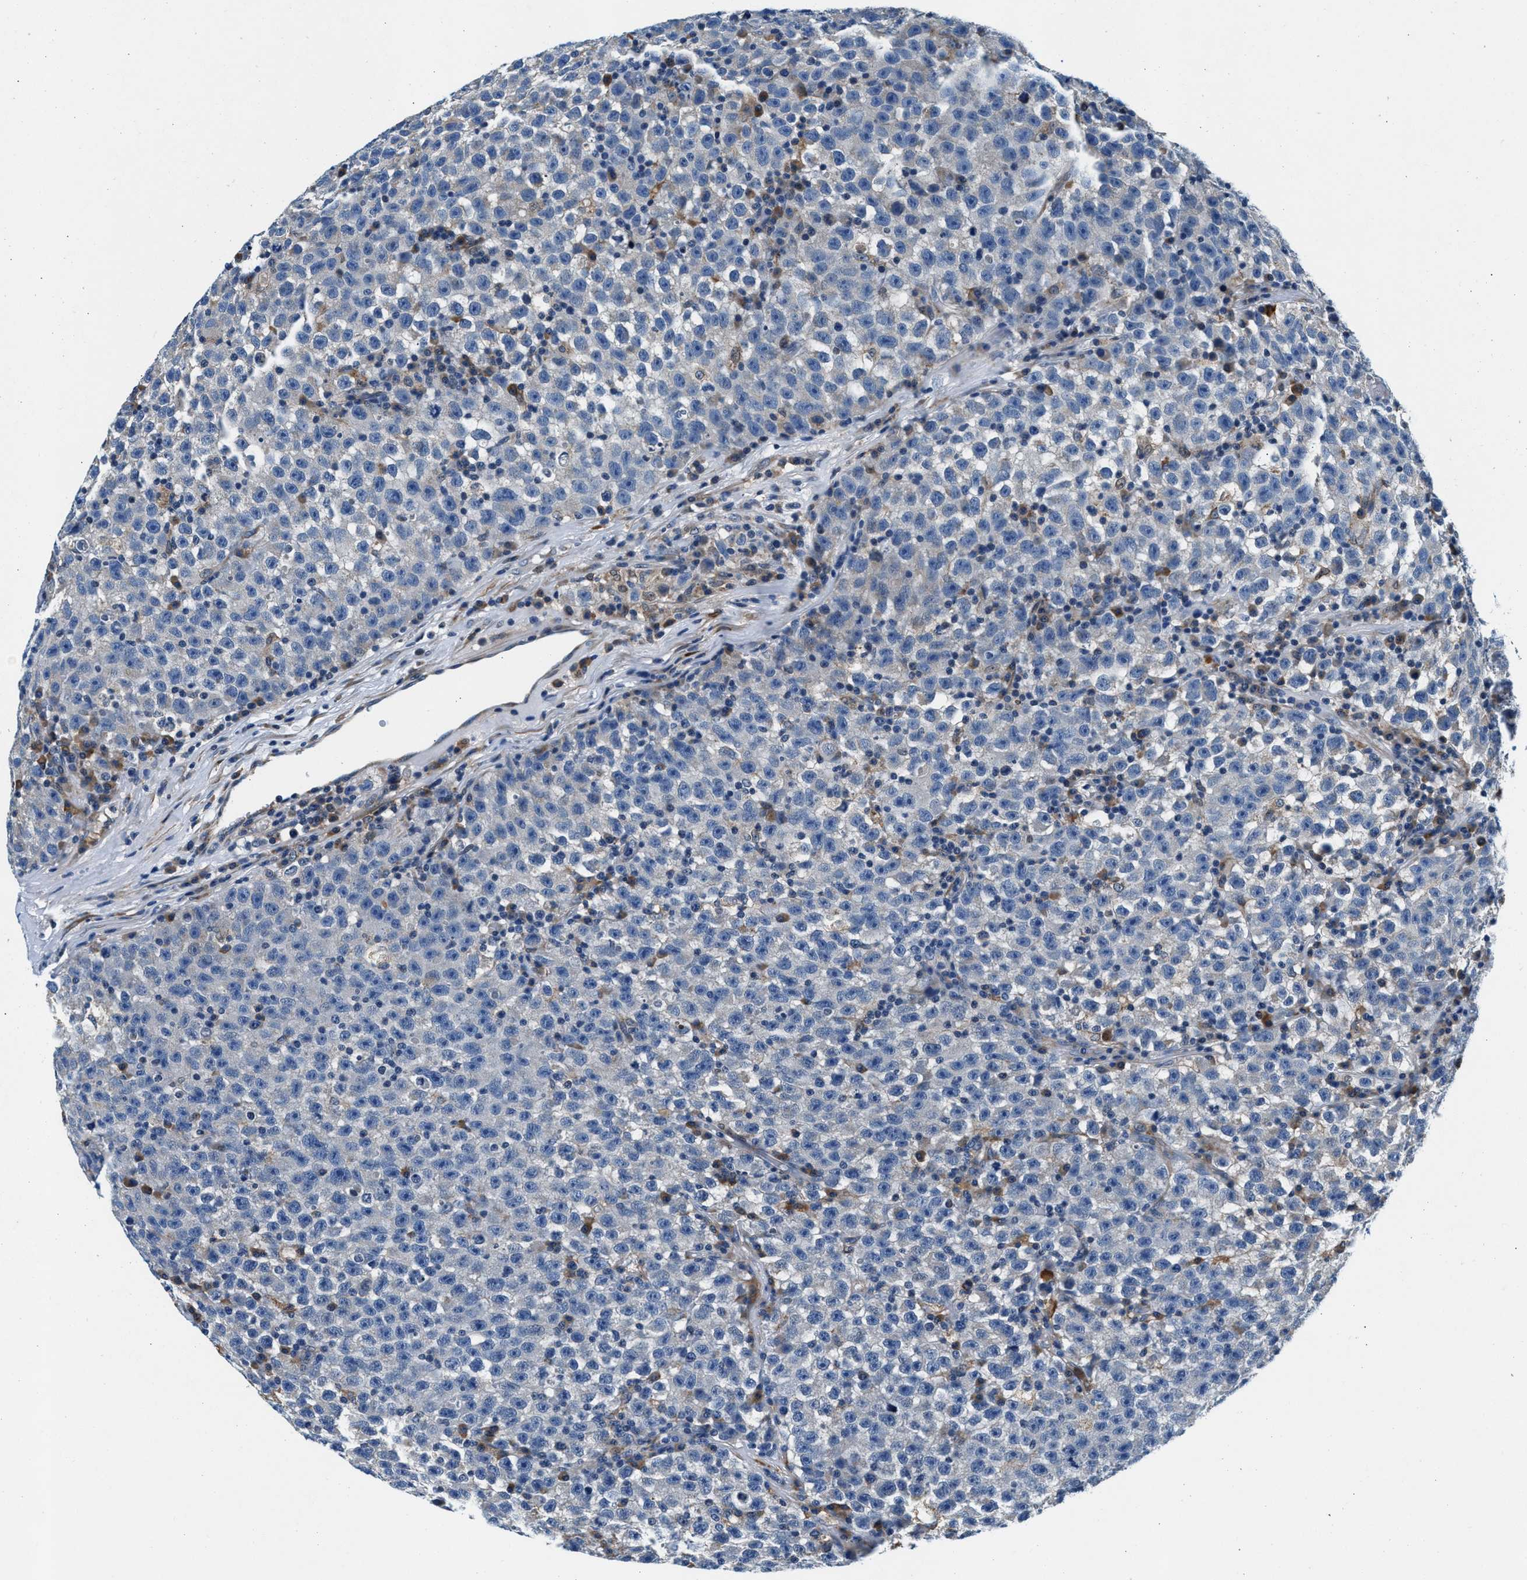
{"staining": {"intensity": "negative", "quantity": "none", "location": "none"}, "tissue": "testis cancer", "cell_type": "Tumor cells", "image_type": "cancer", "snomed": [{"axis": "morphology", "description": "Seminoma, NOS"}, {"axis": "topography", "description": "Testis"}], "caption": "Immunohistochemistry micrograph of seminoma (testis) stained for a protein (brown), which displays no expression in tumor cells. (DAB (3,3'-diaminobenzidine) immunohistochemistry (IHC), high magnification).", "gene": "SLFN11", "patient": {"sex": "male", "age": 22}}